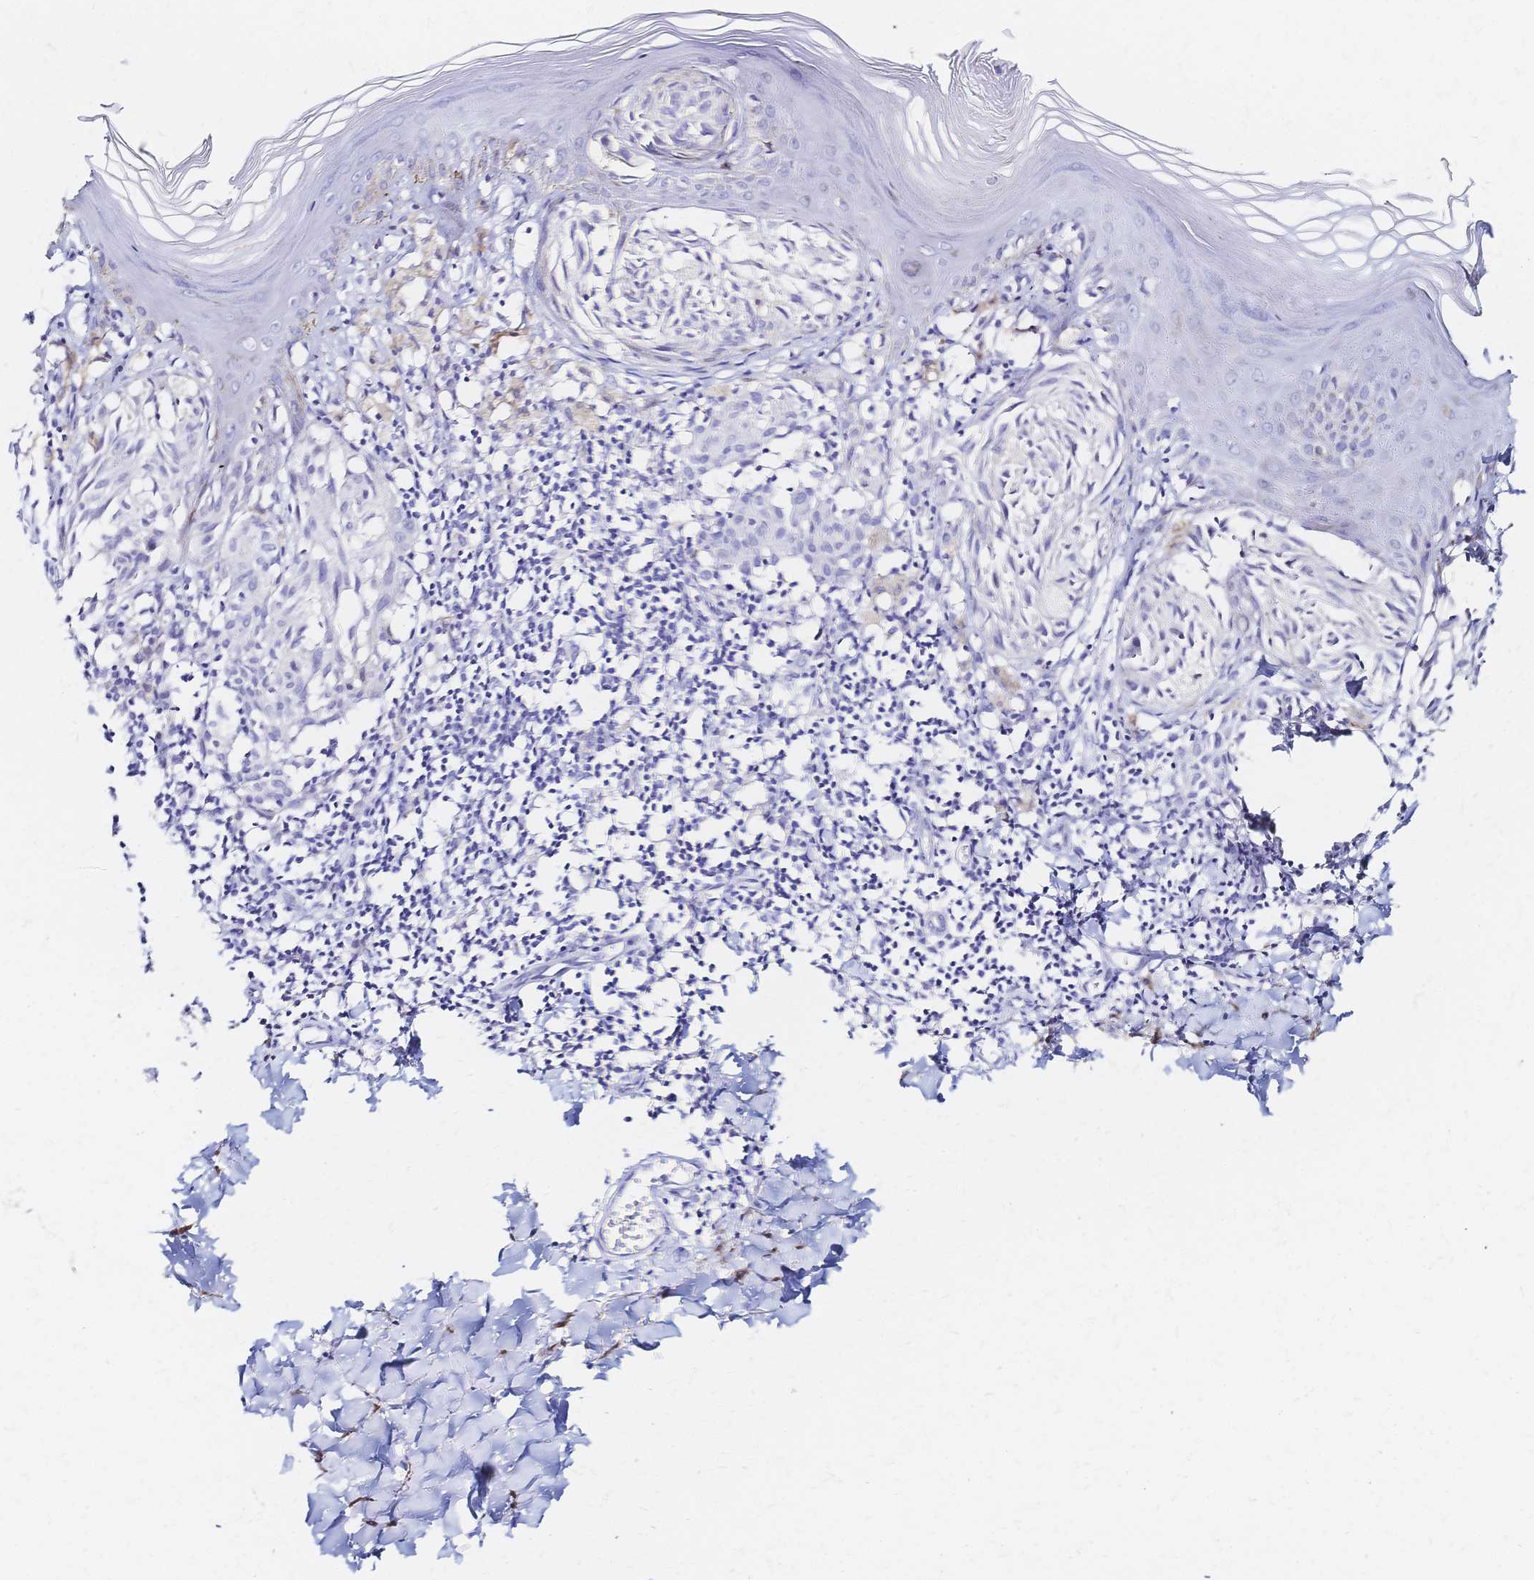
{"staining": {"intensity": "negative", "quantity": "none", "location": "none"}, "tissue": "melanoma", "cell_type": "Tumor cells", "image_type": "cancer", "snomed": [{"axis": "morphology", "description": "Malignant melanoma, NOS"}, {"axis": "topography", "description": "Skin"}], "caption": "Immunohistochemistry (IHC) photomicrograph of neoplastic tissue: human melanoma stained with DAB demonstrates no significant protein staining in tumor cells.", "gene": "SLC5A1", "patient": {"sex": "female", "age": 38}}